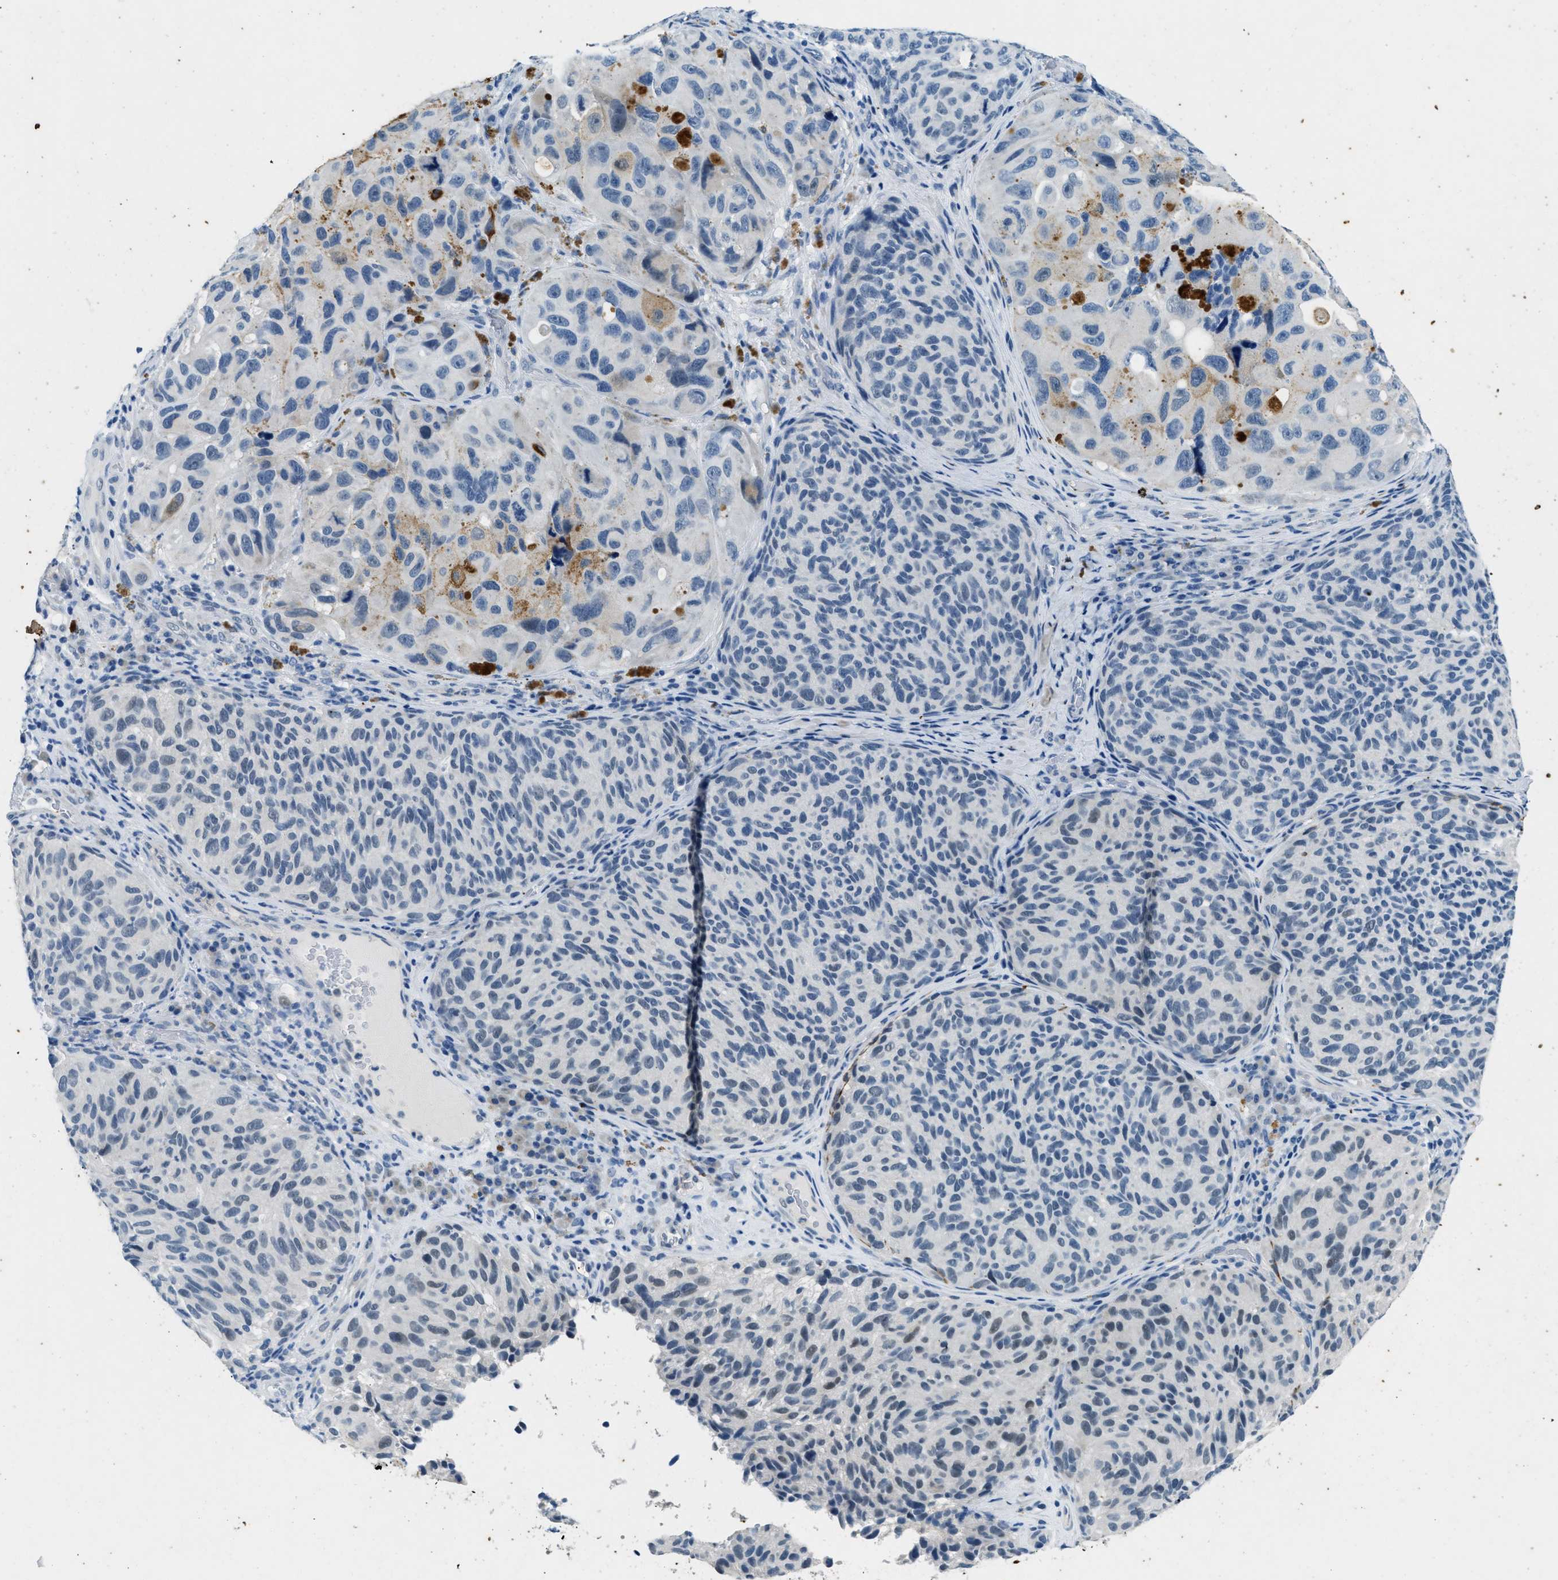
{"staining": {"intensity": "negative", "quantity": "none", "location": "none"}, "tissue": "melanoma", "cell_type": "Tumor cells", "image_type": "cancer", "snomed": [{"axis": "morphology", "description": "Malignant melanoma, NOS"}, {"axis": "topography", "description": "Skin"}], "caption": "Melanoma was stained to show a protein in brown. There is no significant staining in tumor cells.", "gene": "CFAP20", "patient": {"sex": "female", "age": 73}}